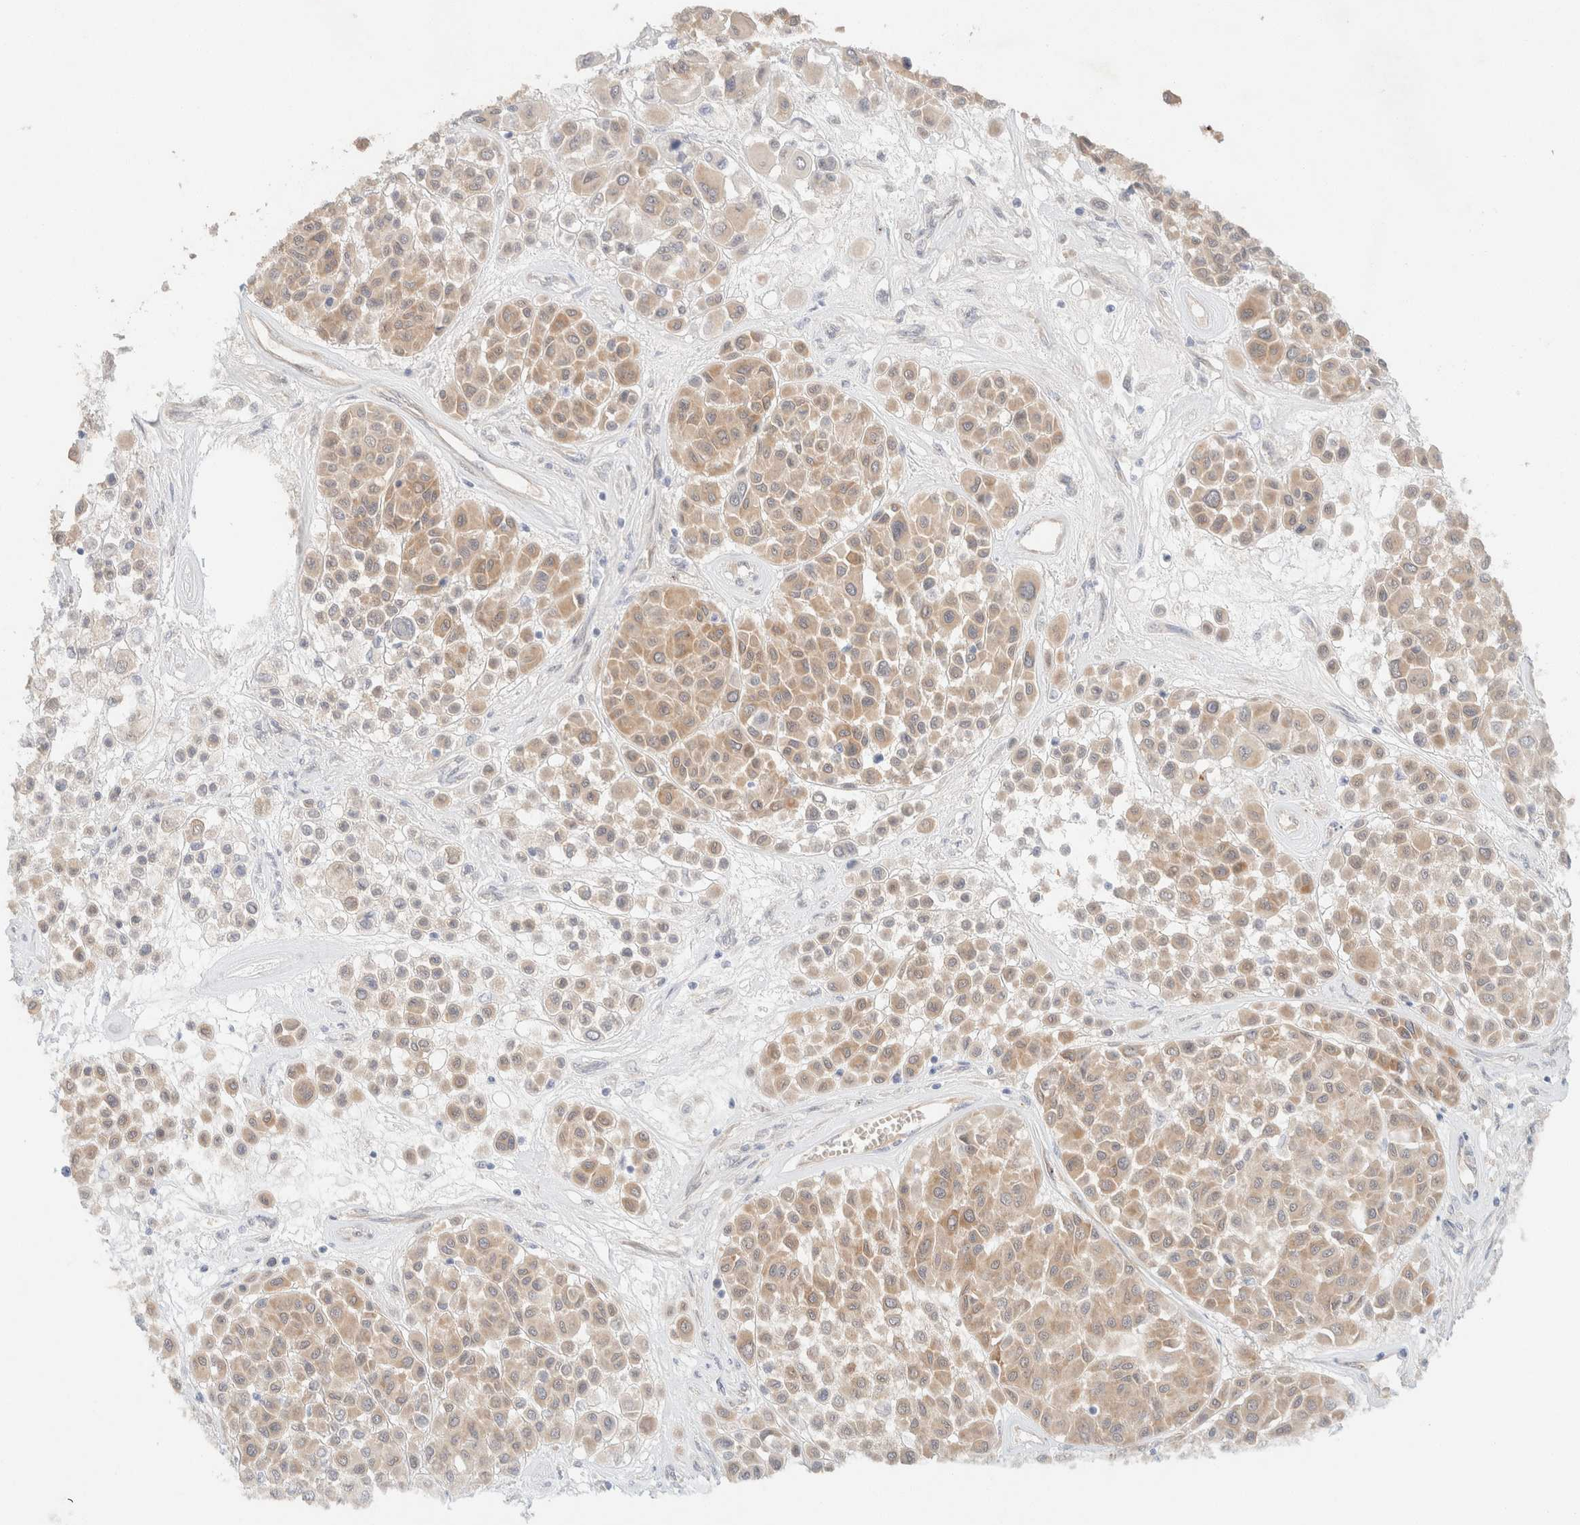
{"staining": {"intensity": "moderate", "quantity": ">75%", "location": "cytoplasmic/membranous"}, "tissue": "melanoma", "cell_type": "Tumor cells", "image_type": "cancer", "snomed": [{"axis": "morphology", "description": "Malignant melanoma, Metastatic site"}, {"axis": "topography", "description": "Soft tissue"}], "caption": "Malignant melanoma (metastatic site) stained for a protein (brown) displays moderate cytoplasmic/membranous positive positivity in approximately >75% of tumor cells.", "gene": "CSNK1E", "patient": {"sex": "male", "age": 41}}